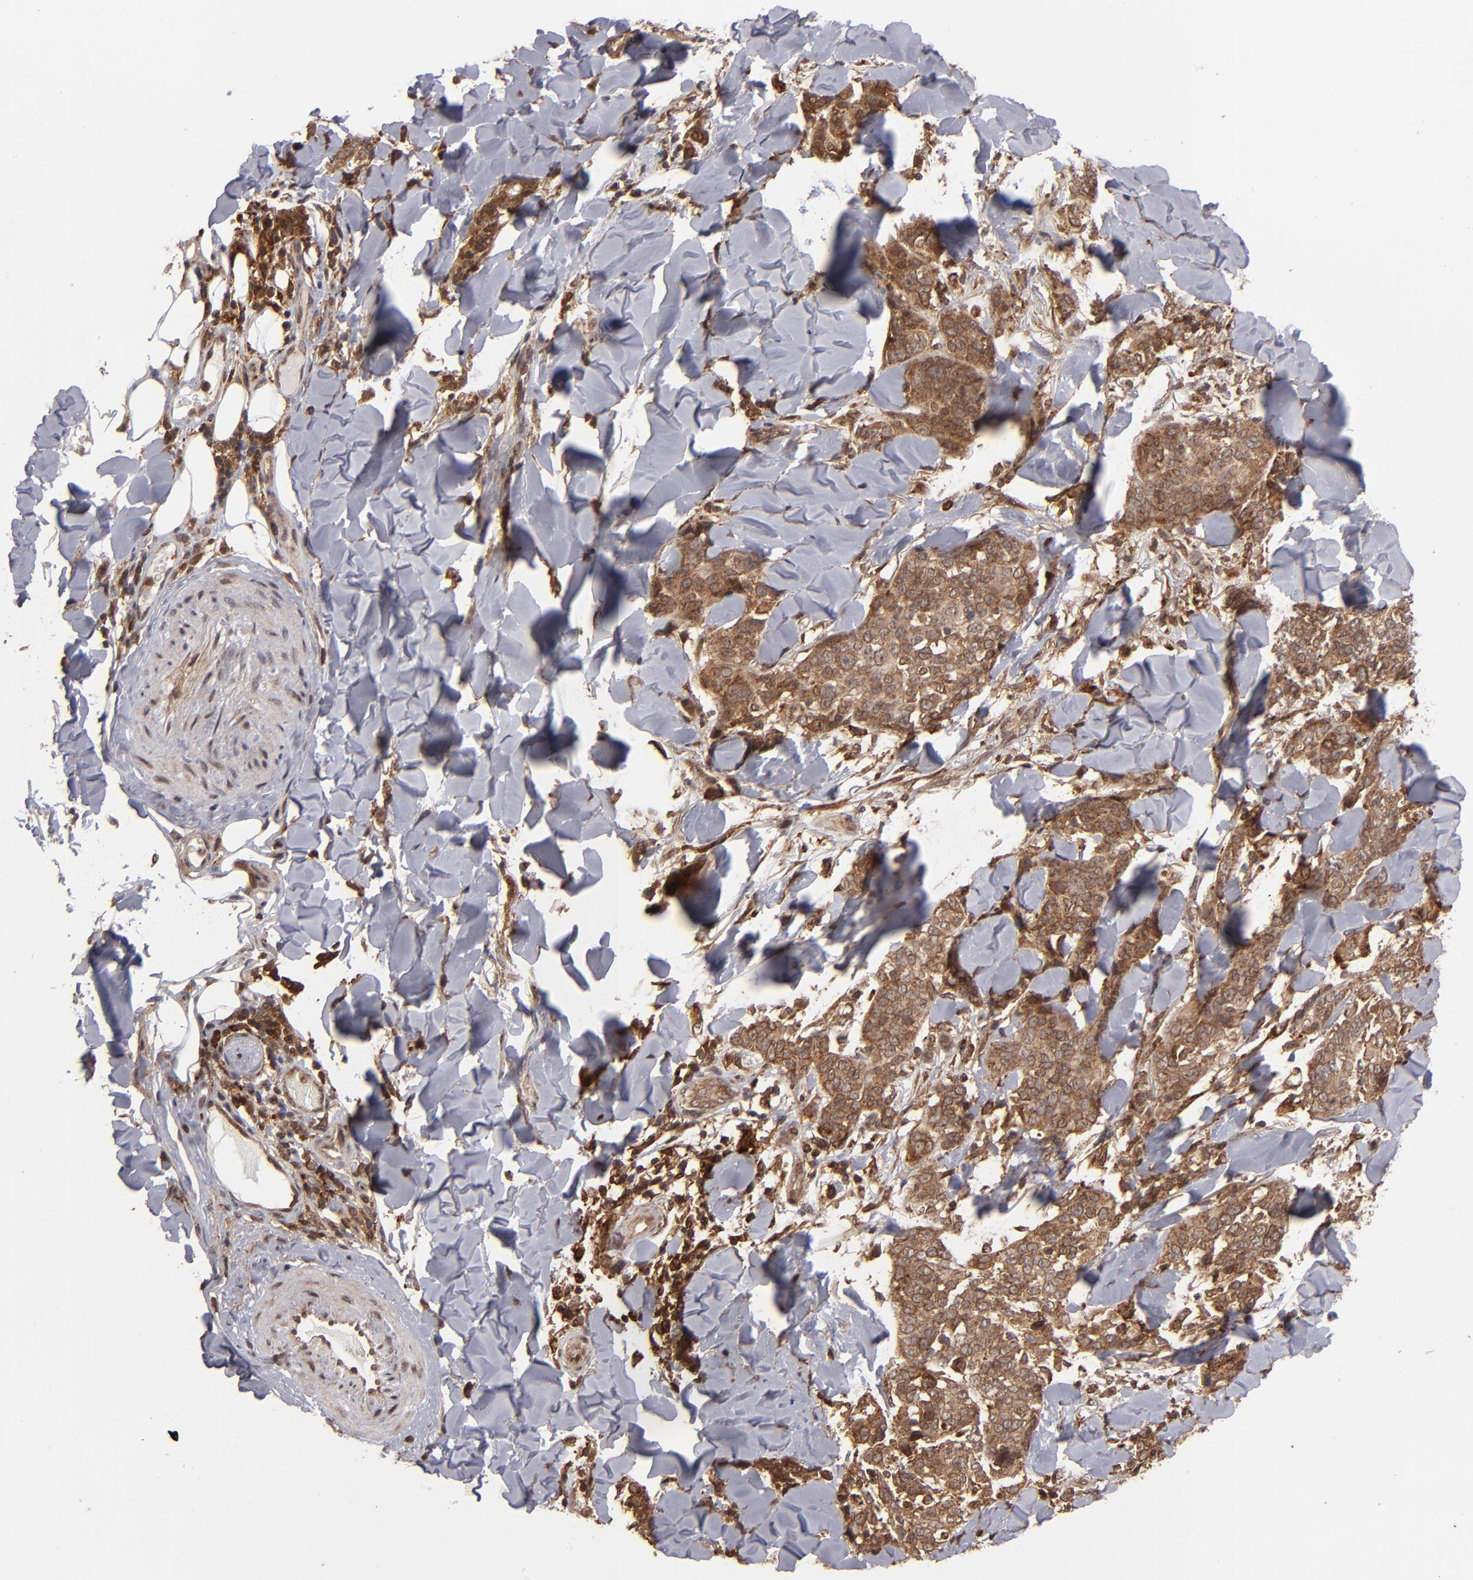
{"staining": {"intensity": "strong", "quantity": ">75%", "location": "cytoplasmic/membranous,nuclear"}, "tissue": "skin cancer", "cell_type": "Tumor cells", "image_type": "cancer", "snomed": [{"axis": "morphology", "description": "Normal tissue, NOS"}, {"axis": "morphology", "description": "Squamous cell carcinoma, NOS"}, {"axis": "topography", "description": "Skin"}], "caption": "Skin cancer (squamous cell carcinoma) was stained to show a protein in brown. There is high levels of strong cytoplasmic/membranous and nuclear positivity in approximately >75% of tumor cells. The protein is shown in brown color, while the nuclei are stained blue.", "gene": "RGS6", "patient": {"sex": "female", "age": 83}}